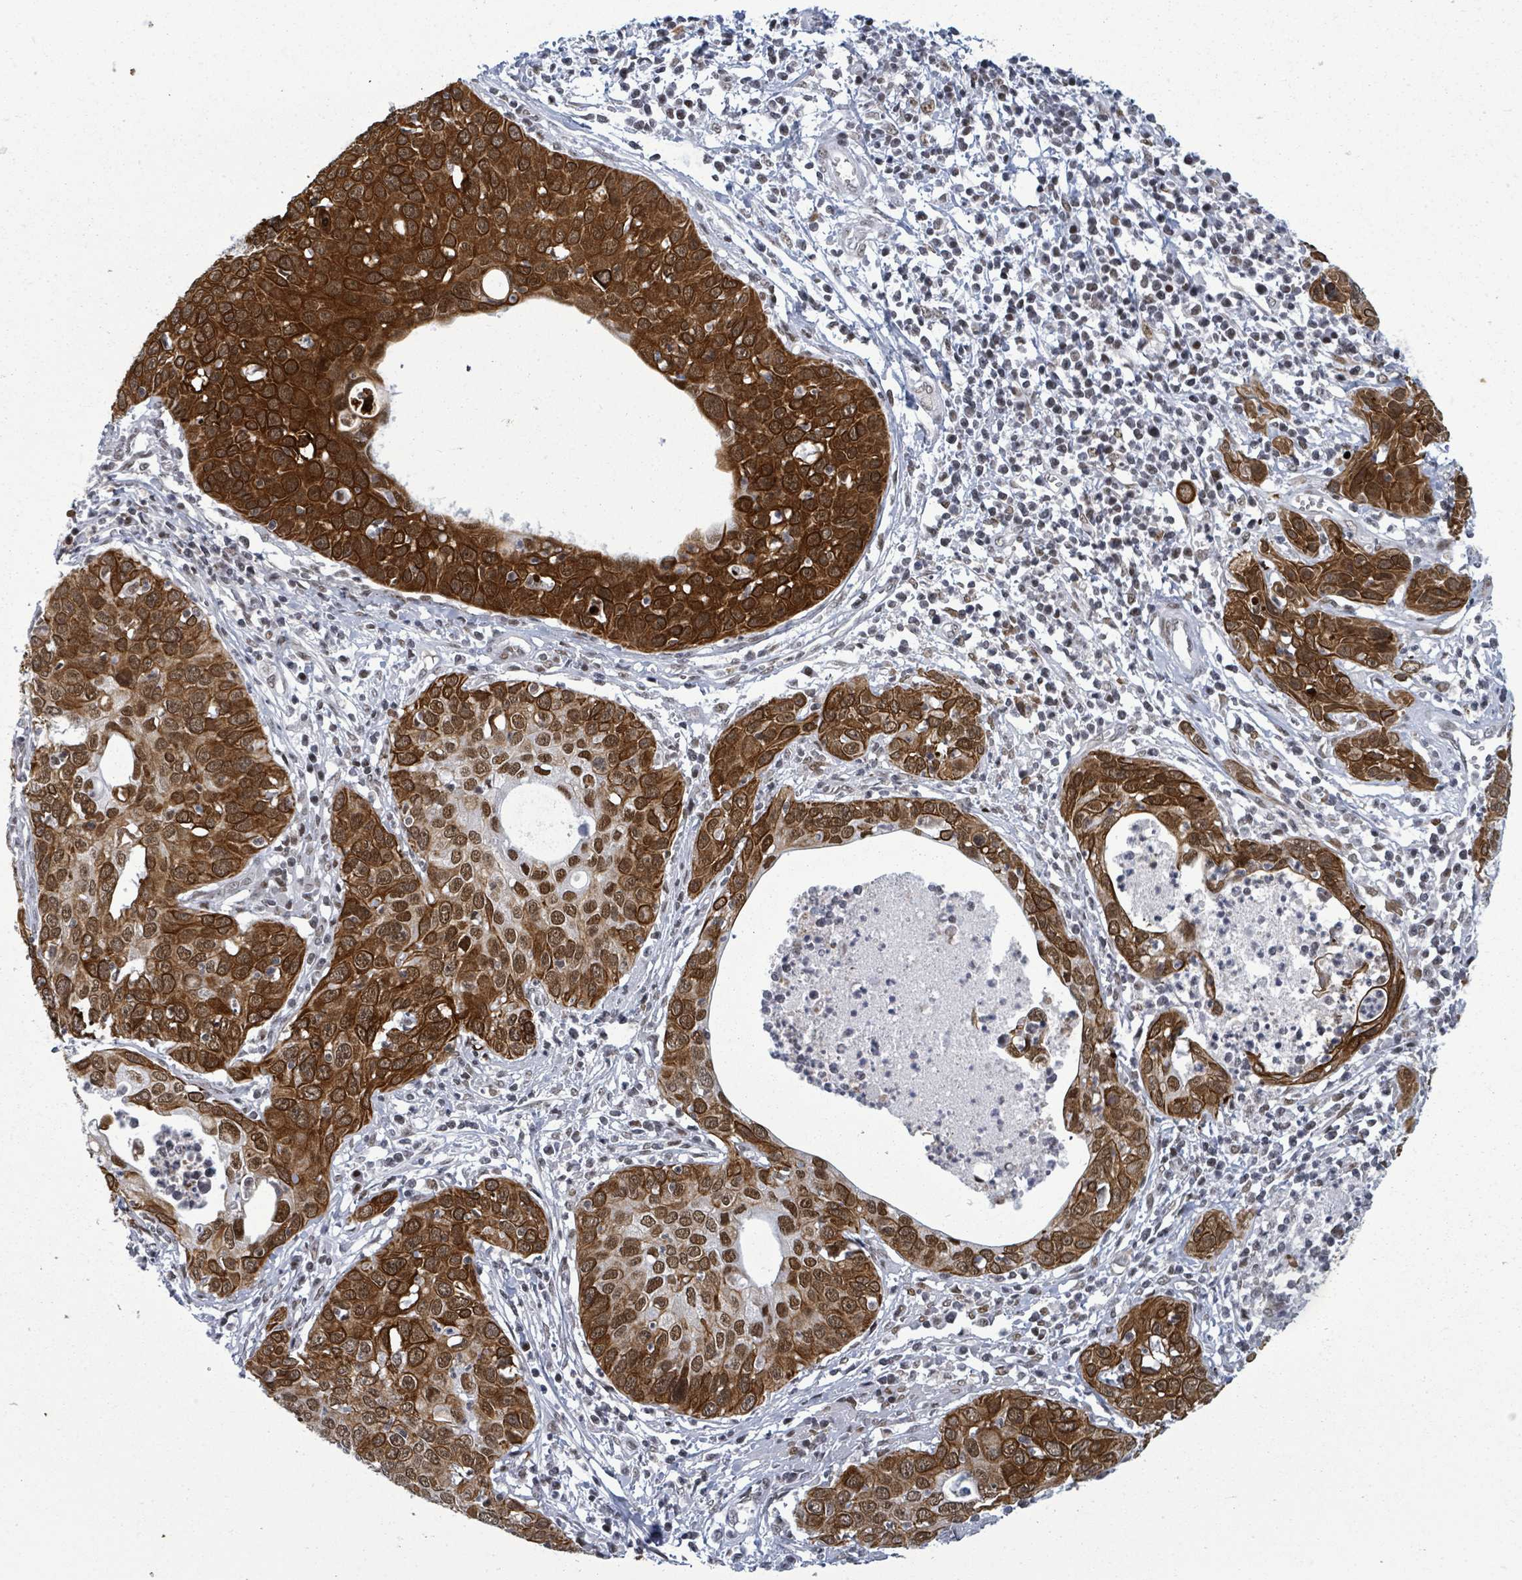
{"staining": {"intensity": "strong", "quantity": ">75%", "location": "cytoplasmic/membranous,nuclear"}, "tissue": "cervical cancer", "cell_type": "Tumor cells", "image_type": "cancer", "snomed": [{"axis": "morphology", "description": "Squamous cell carcinoma, NOS"}, {"axis": "topography", "description": "Cervix"}], "caption": "IHC of human cervical squamous cell carcinoma demonstrates high levels of strong cytoplasmic/membranous and nuclear positivity in about >75% of tumor cells. (Brightfield microscopy of DAB IHC at high magnification).", "gene": "ERCC5", "patient": {"sex": "female", "age": 36}}